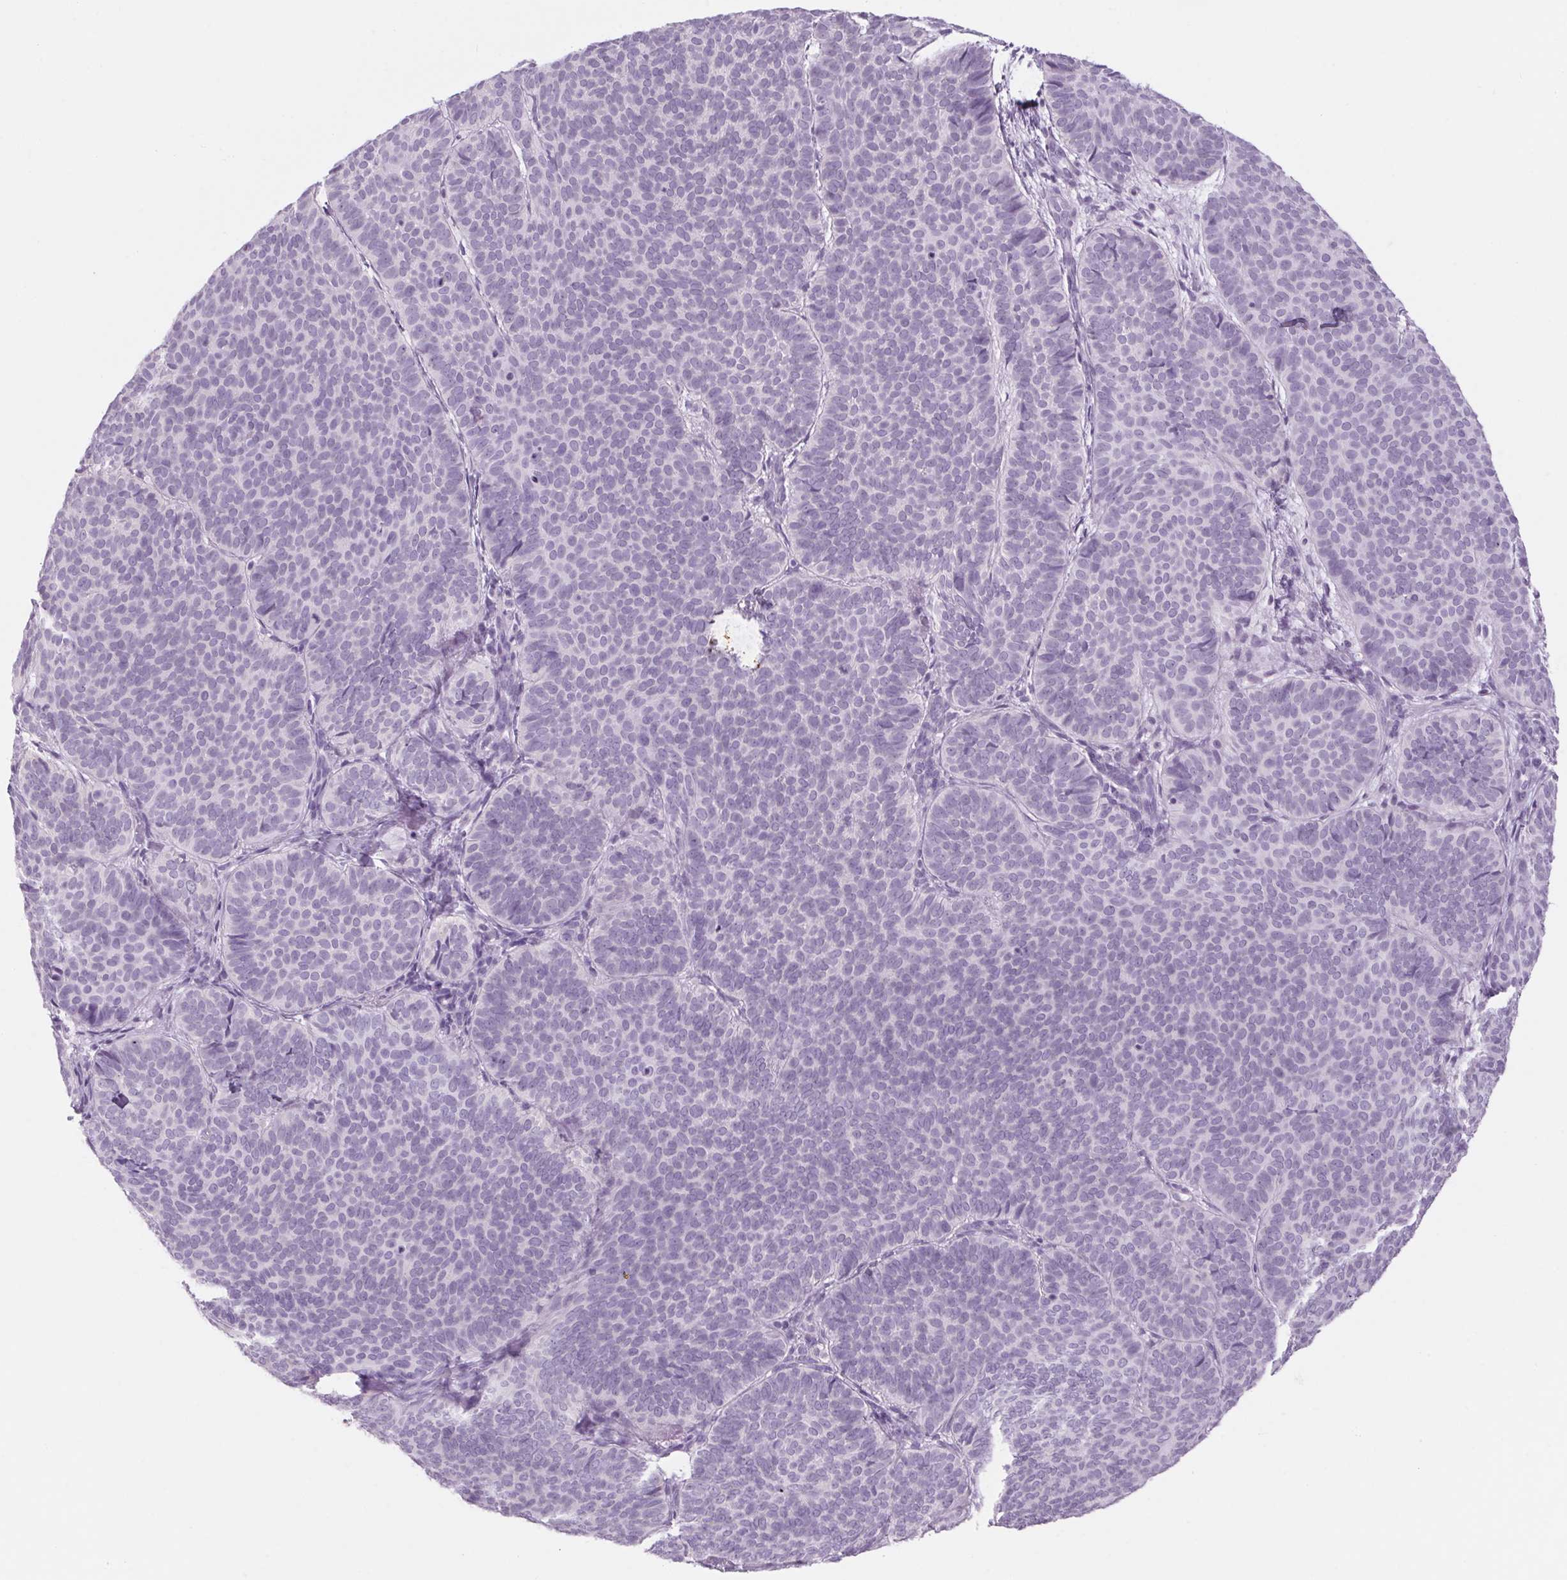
{"staining": {"intensity": "negative", "quantity": "none", "location": "none"}, "tissue": "skin cancer", "cell_type": "Tumor cells", "image_type": "cancer", "snomed": [{"axis": "morphology", "description": "Basal cell carcinoma"}, {"axis": "topography", "description": "Skin"}], "caption": "DAB immunohistochemical staining of skin cancer reveals no significant positivity in tumor cells. (DAB IHC visualized using brightfield microscopy, high magnification).", "gene": "RPTN", "patient": {"sex": "male", "age": 57}}